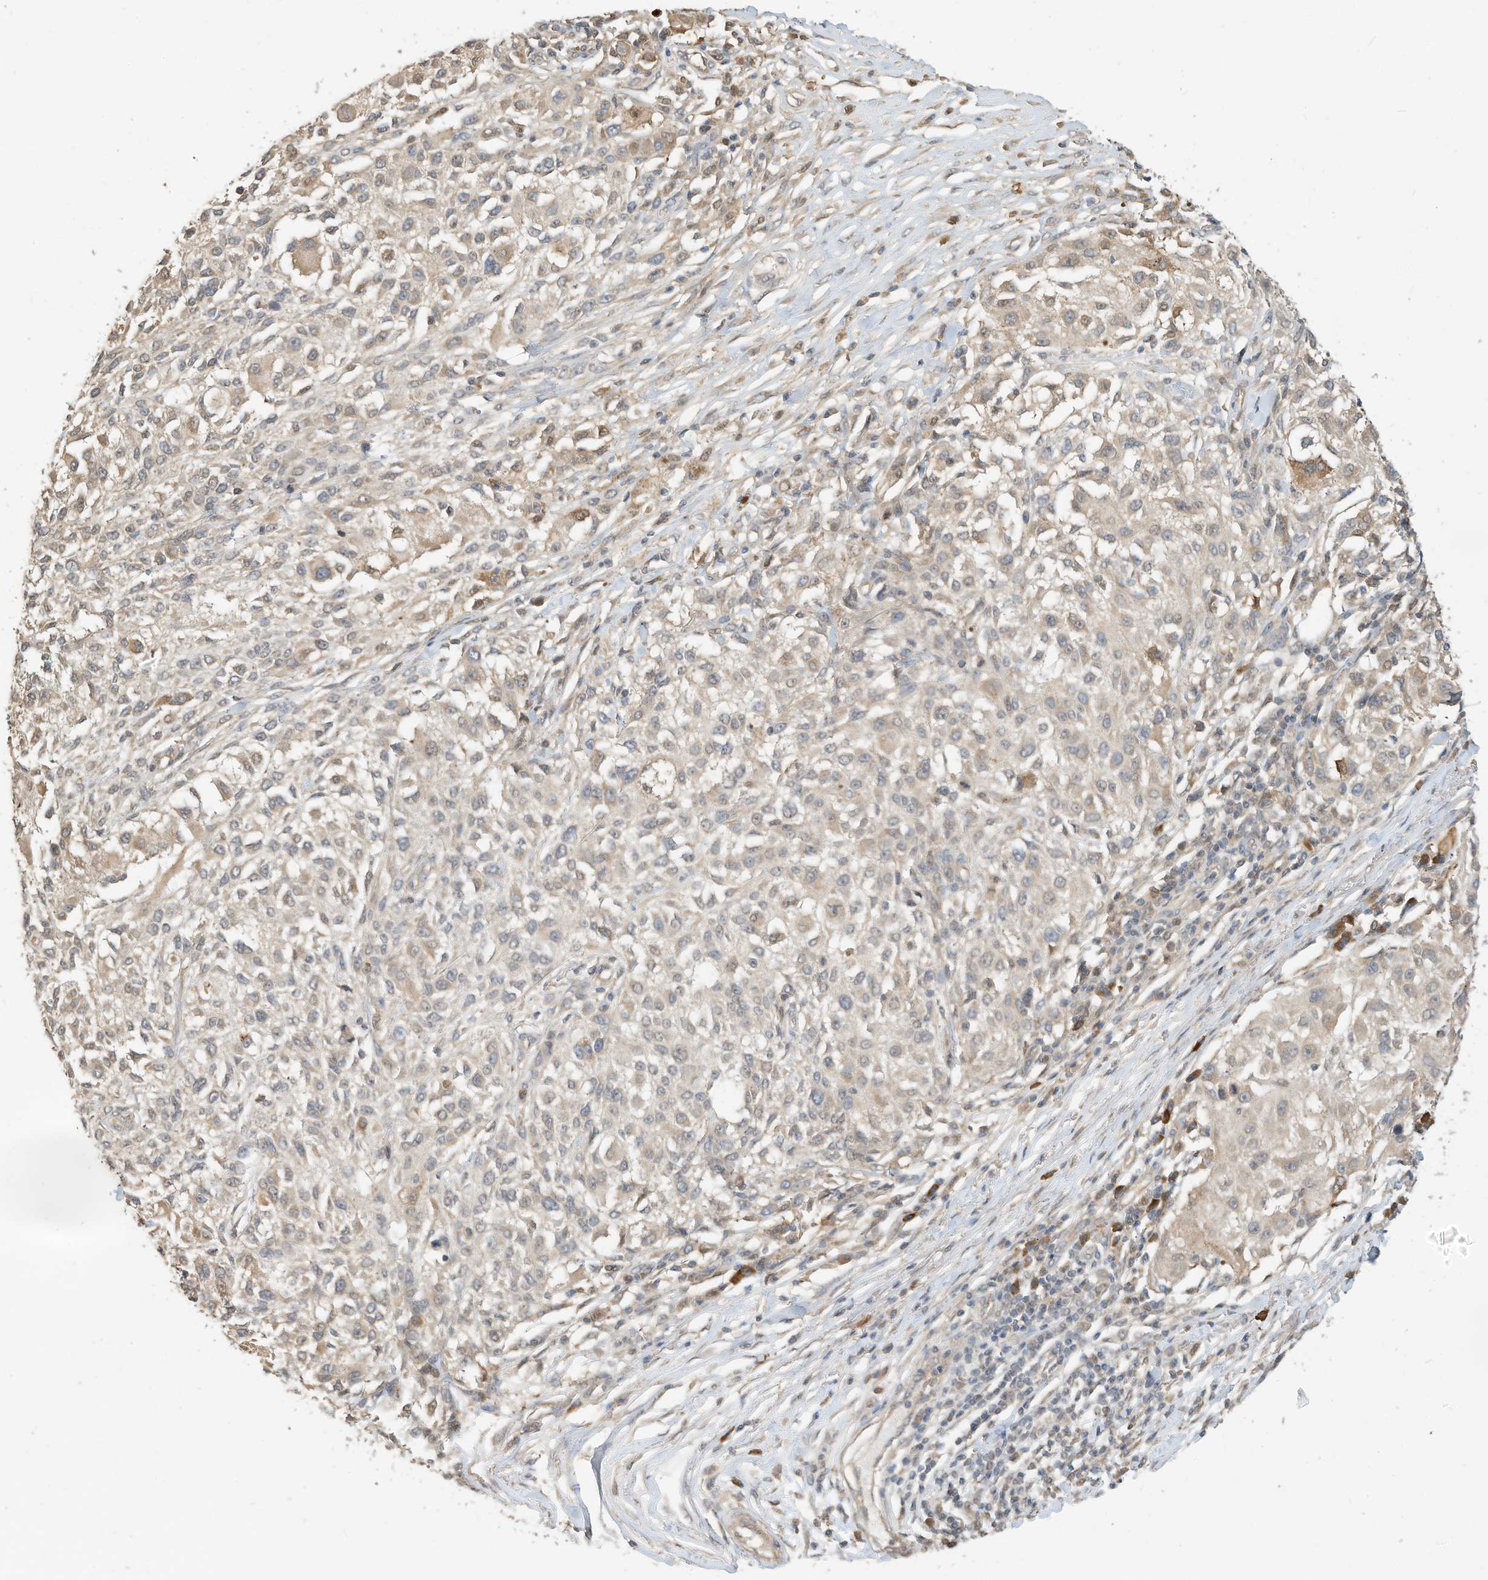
{"staining": {"intensity": "weak", "quantity": "25%-75%", "location": "cytoplasmic/membranous"}, "tissue": "melanoma", "cell_type": "Tumor cells", "image_type": "cancer", "snomed": [{"axis": "morphology", "description": "Necrosis, NOS"}, {"axis": "morphology", "description": "Malignant melanoma, NOS"}, {"axis": "topography", "description": "Skin"}], "caption": "Protein staining shows weak cytoplasmic/membranous expression in approximately 25%-75% of tumor cells in malignant melanoma.", "gene": "OFD1", "patient": {"sex": "female", "age": 87}}